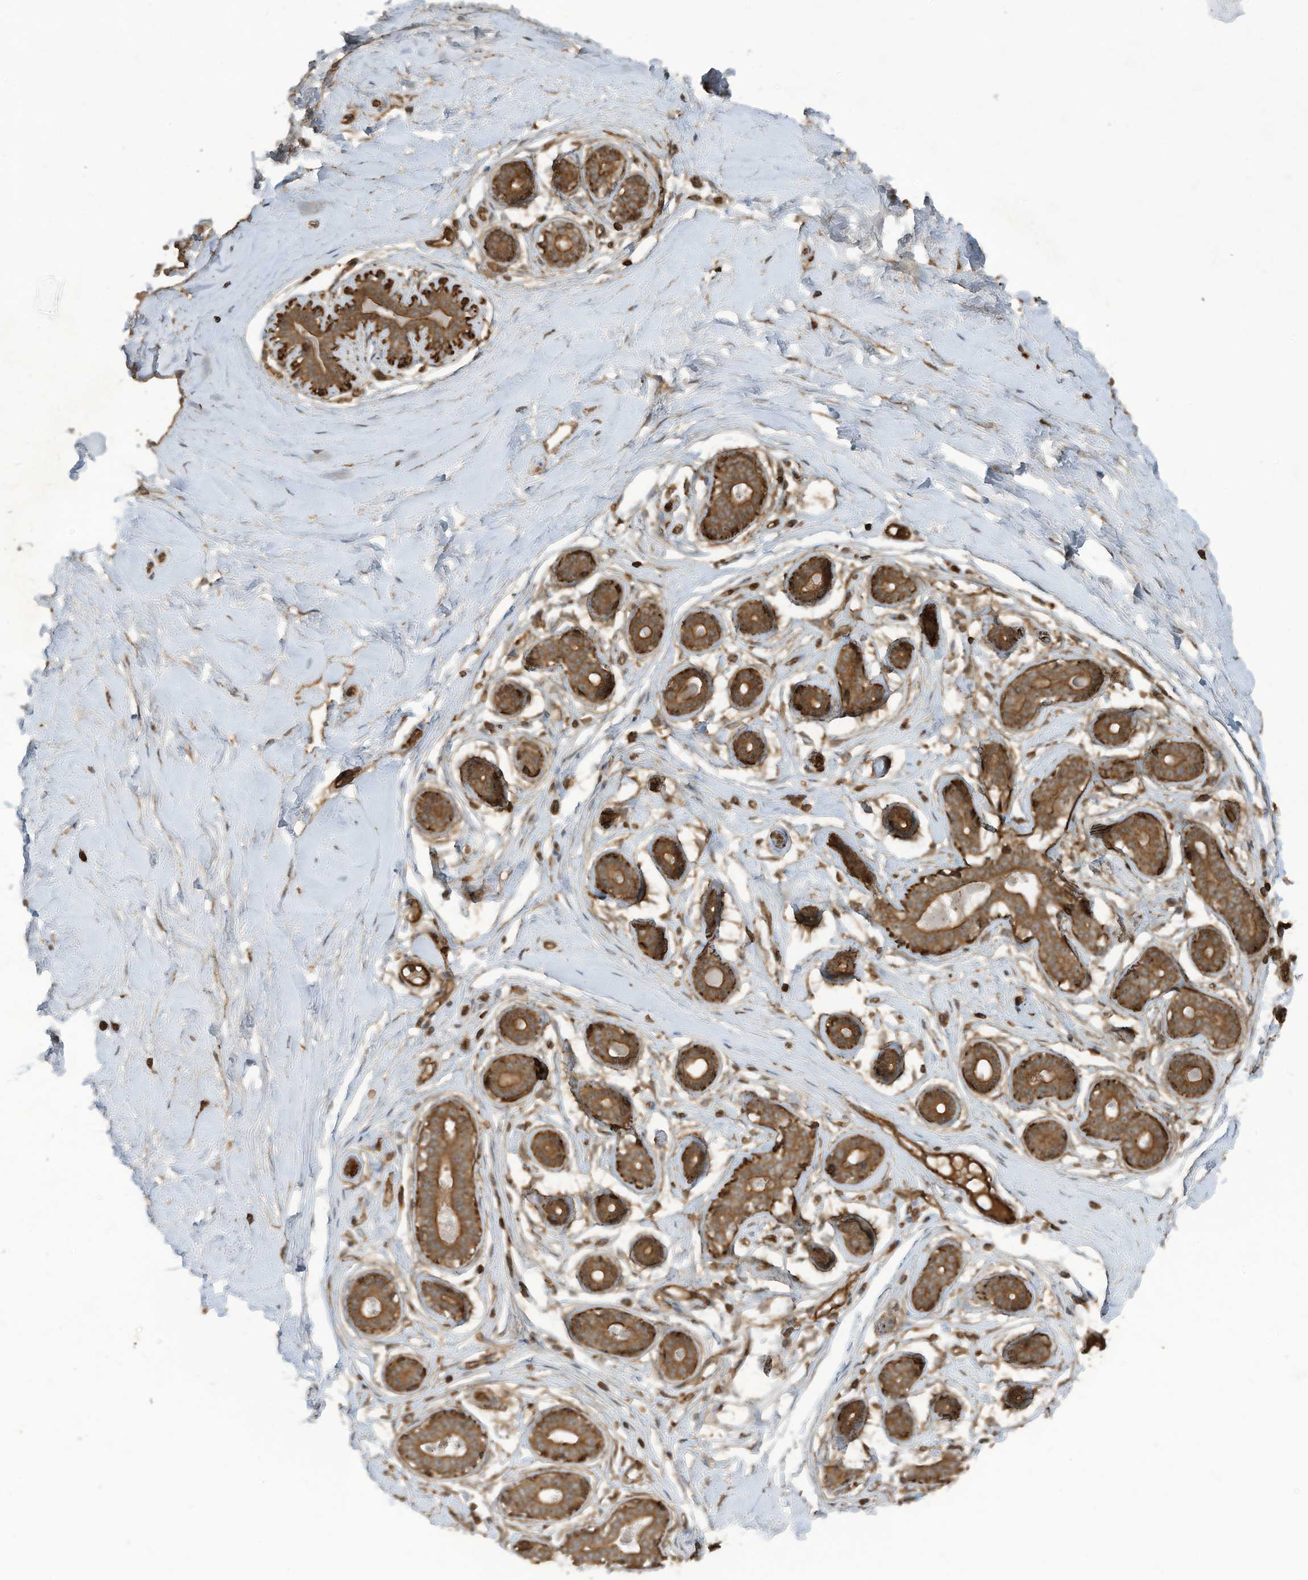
{"staining": {"intensity": "moderate", "quantity": ">75%", "location": "cytoplasmic/membranous"}, "tissue": "breast", "cell_type": "Adipocytes", "image_type": "normal", "snomed": [{"axis": "morphology", "description": "Normal tissue, NOS"}, {"axis": "morphology", "description": "Adenoma, NOS"}, {"axis": "topography", "description": "Breast"}], "caption": "Protein expression analysis of benign human breast reveals moderate cytoplasmic/membranous positivity in approximately >75% of adipocytes. The protein is stained brown, and the nuclei are stained in blue (DAB IHC with brightfield microscopy, high magnification).", "gene": "DDIT4", "patient": {"sex": "female", "age": 23}}